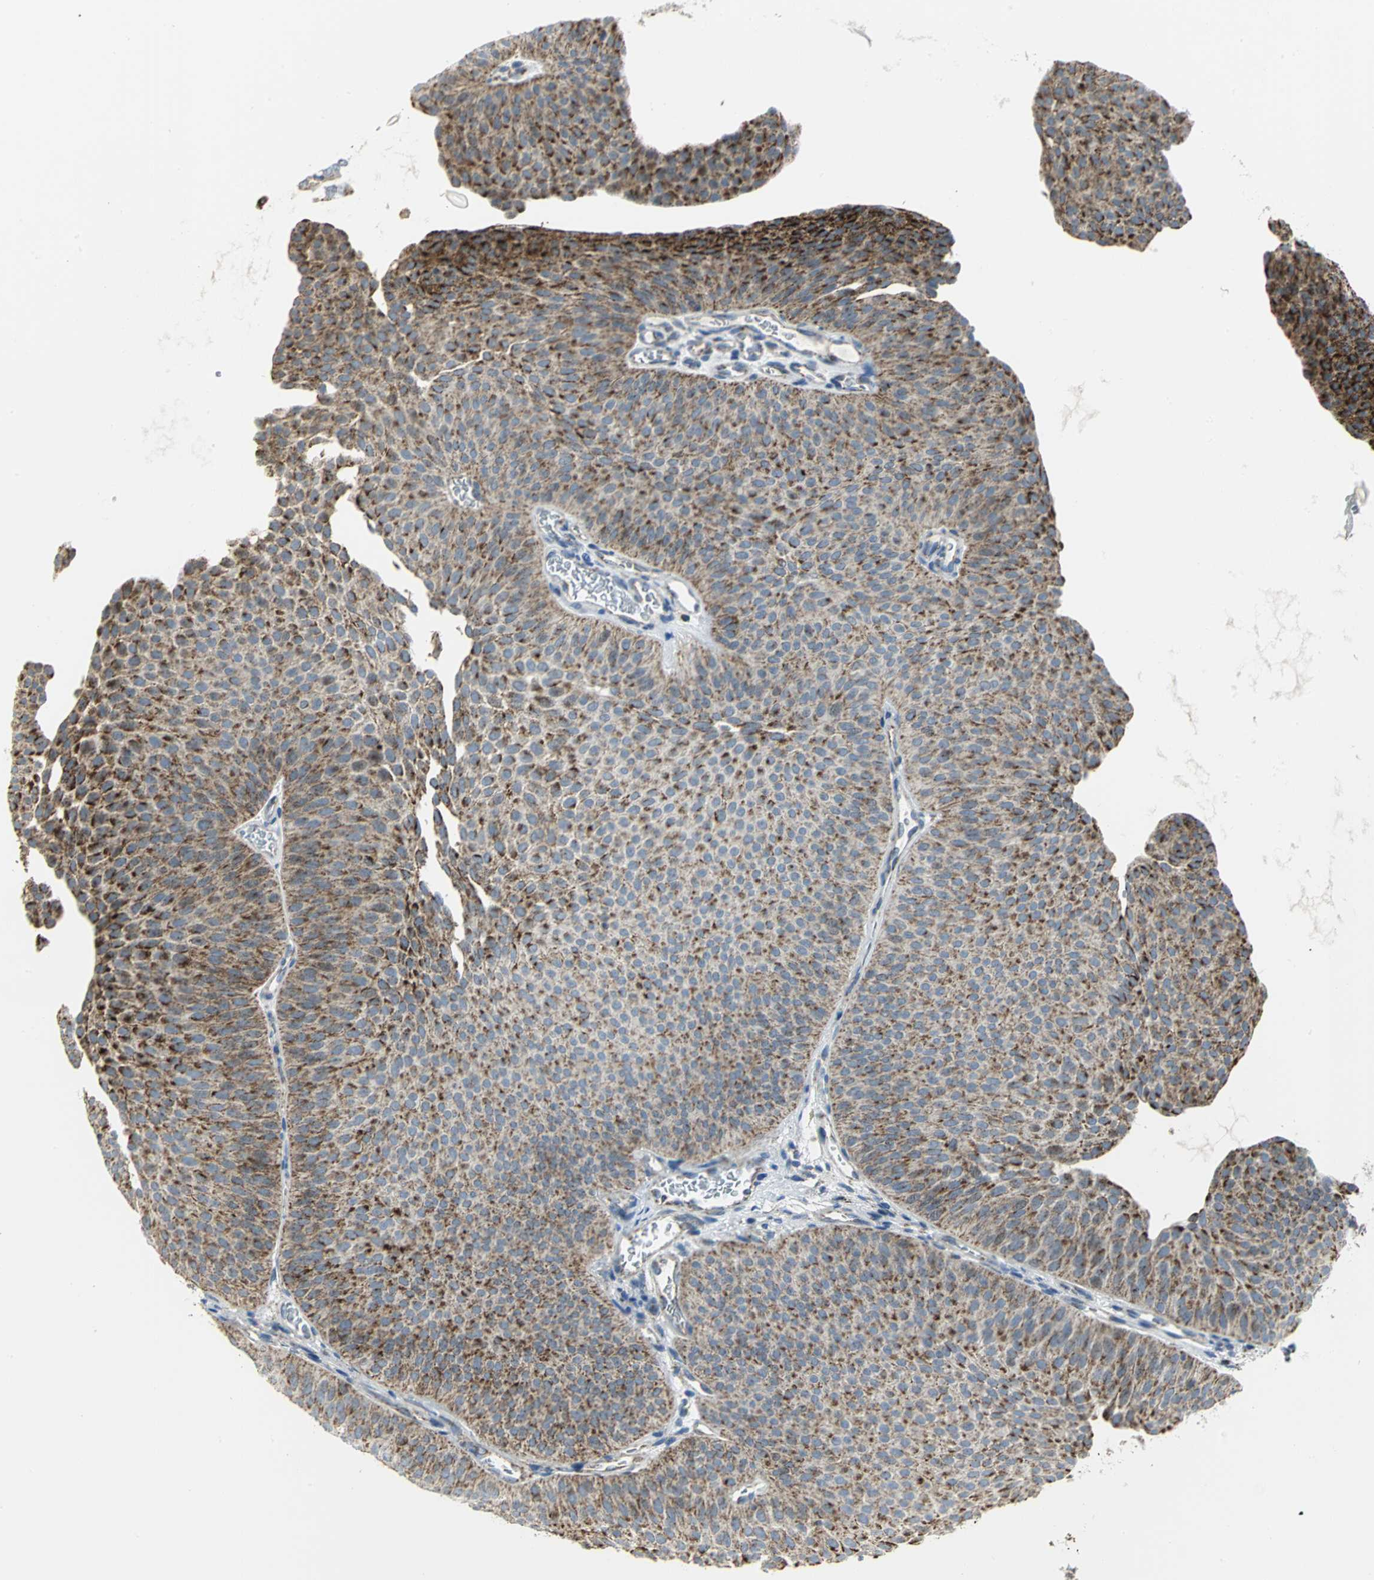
{"staining": {"intensity": "moderate", "quantity": ">75%", "location": "cytoplasmic/membranous"}, "tissue": "urothelial cancer", "cell_type": "Tumor cells", "image_type": "cancer", "snomed": [{"axis": "morphology", "description": "Urothelial carcinoma, Low grade"}, {"axis": "topography", "description": "Urinary bladder"}], "caption": "The photomicrograph shows staining of urothelial carcinoma (low-grade), revealing moderate cytoplasmic/membranous protein positivity (brown color) within tumor cells.", "gene": "NTRK1", "patient": {"sex": "female", "age": 60}}